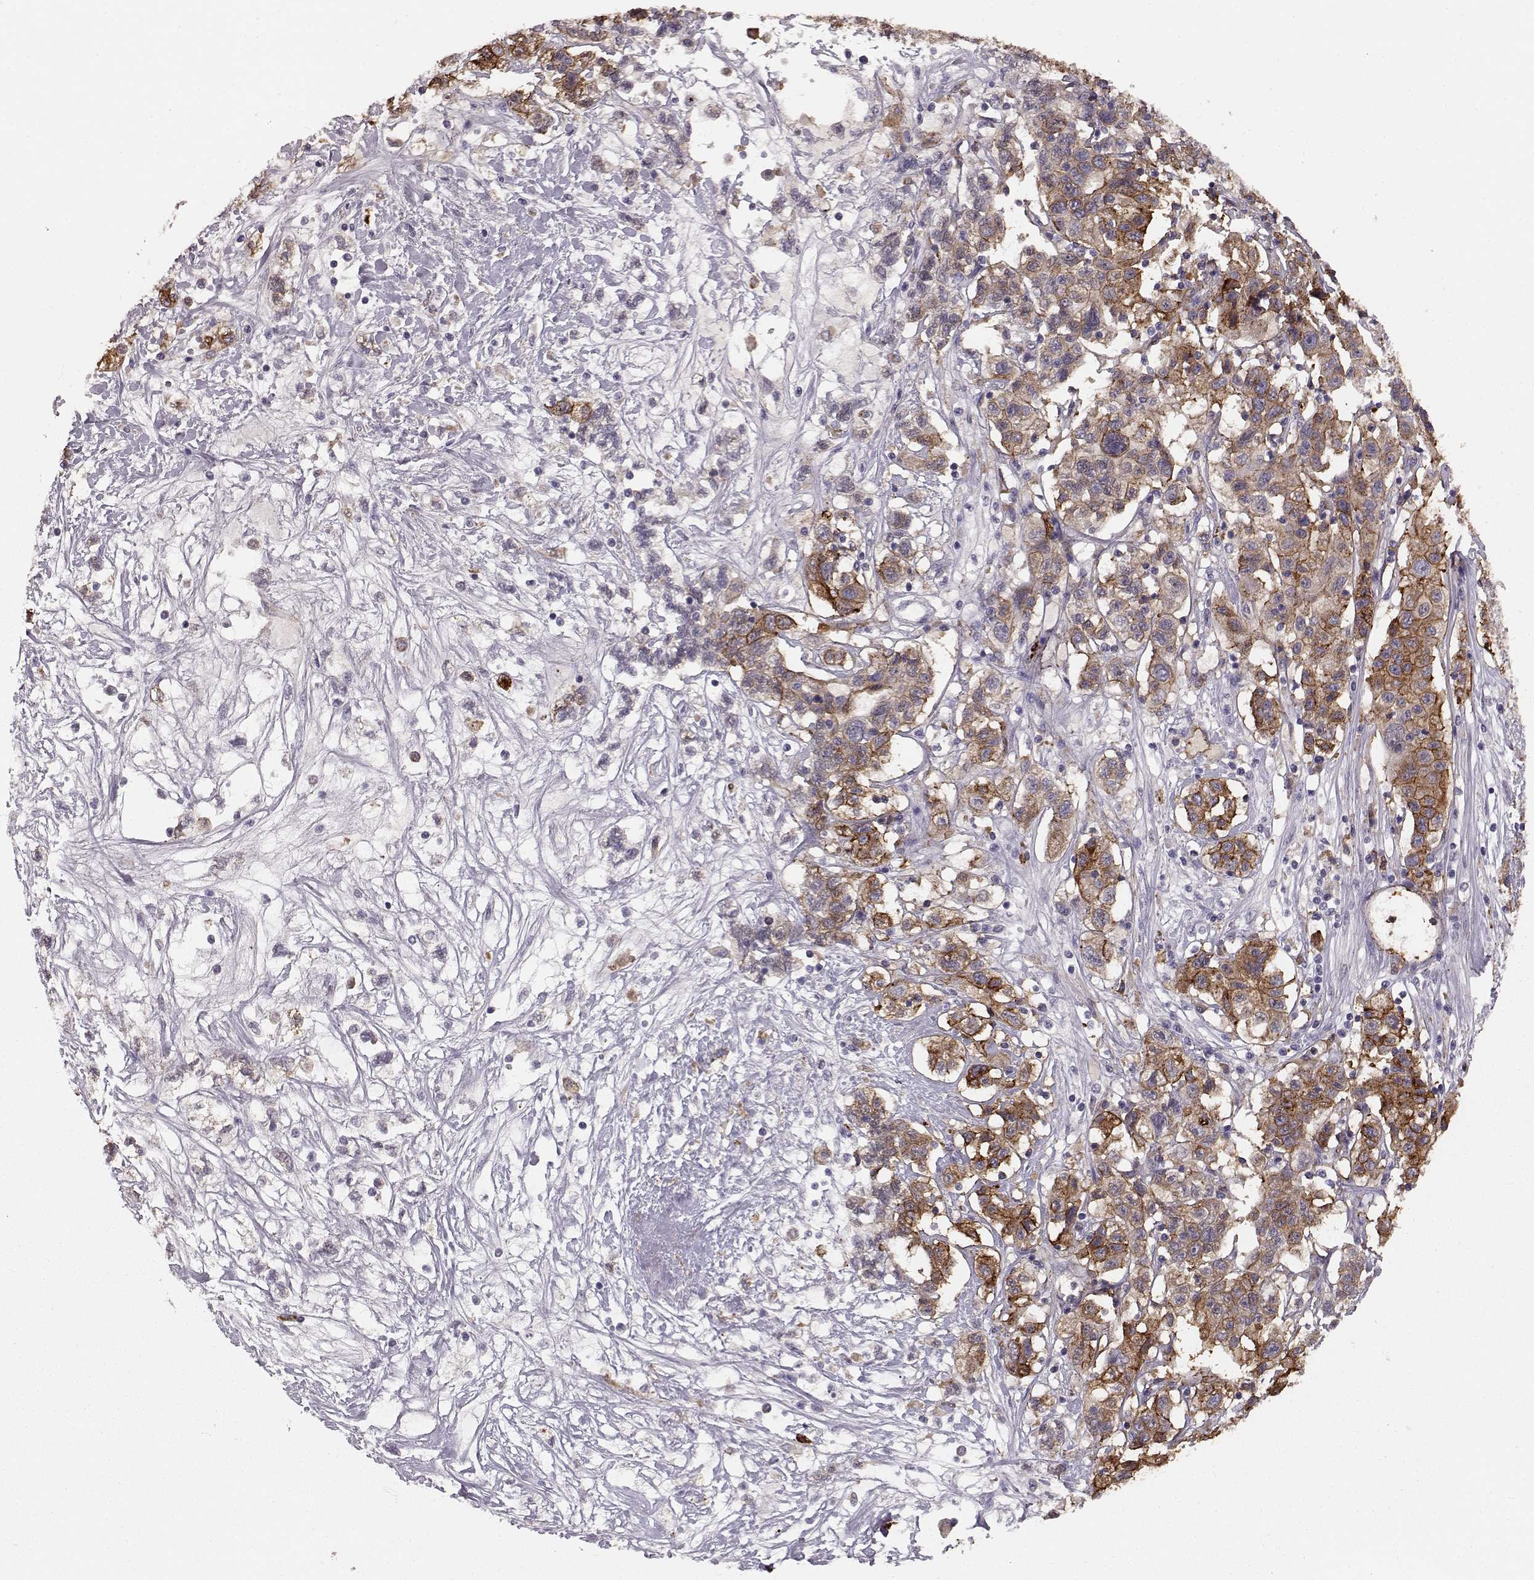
{"staining": {"intensity": "moderate", "quantity": "25%-75%", "location": "cytoplasmic/membranous"}, "tissue": "liver cancer", "cell_type": "Tumor cells", "image_type": "cancer", "snomed": [{"axis": "morphology", "description": "Adenocarcinoma, NOS"}, {"axis": "morphology", "description": "Cholangiocarcinoma"}, {"axis": "topography", "description": "Liver"}], "caption": "Immunohistochemical staining of cholangiocarcinoma (liver) reveals medium levels of moderate cytoplasmic/membranous protein staining in about 25%-75% of tumor cells.", "gene": "CCNF", "patient": {"sex": "male", "age": 64}}